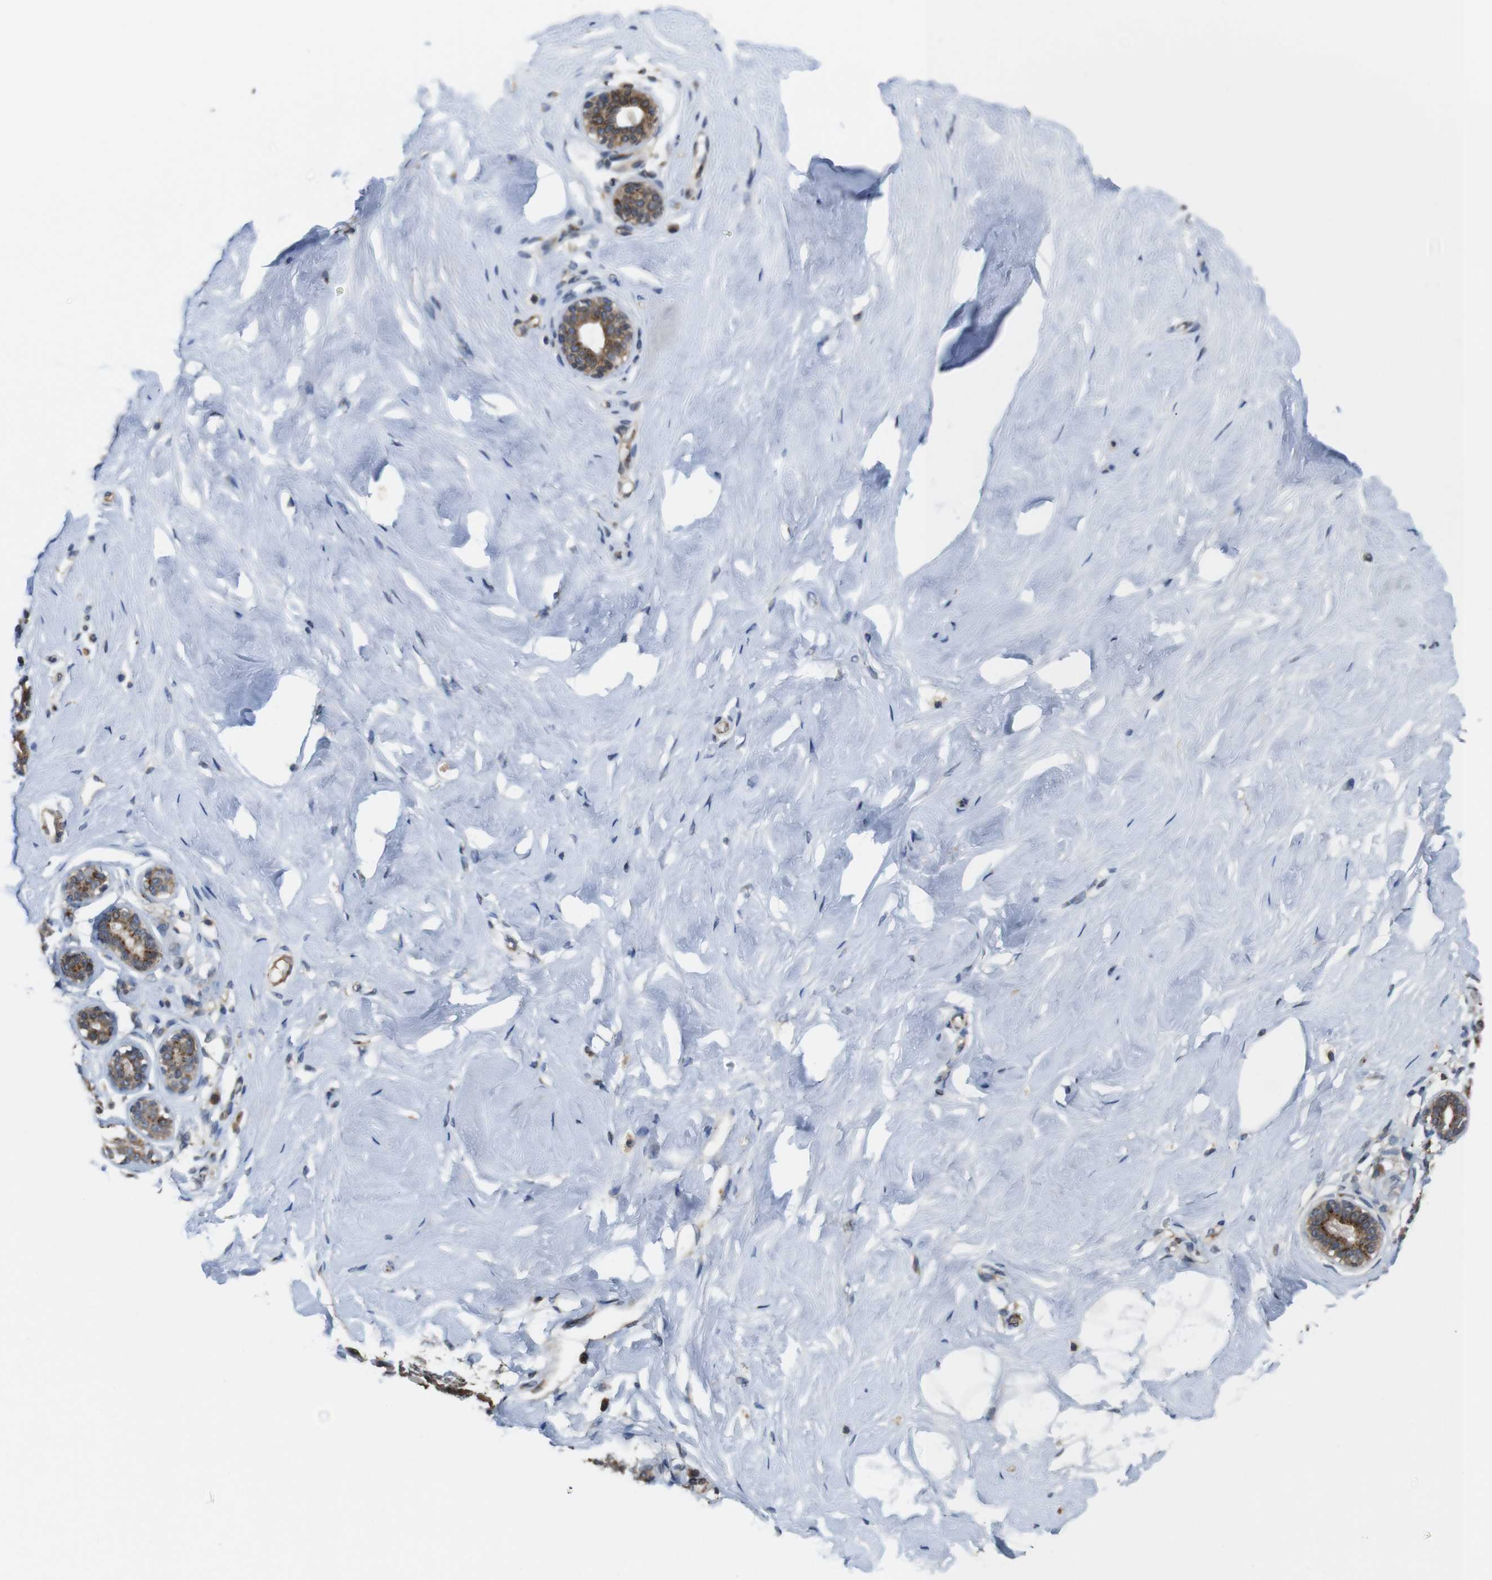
{"staining": {"intensity": "negative", "quantity": "none", "location": "none"}, "tissue": "breast", "cell_type": "Adipocytes", "image_type": "normal", "snomed": [{"axis": "morphology", "description": "Normal tissue, NOS"}, {"axis": "topography", "description": "Breast"}], "caption": "This is an immunohistochemistry histopathology image of normal human breast. There is no positivity in adipocytes.", "gene": "EFCAB14", "patient": {"sex": "female", "age": 23}}